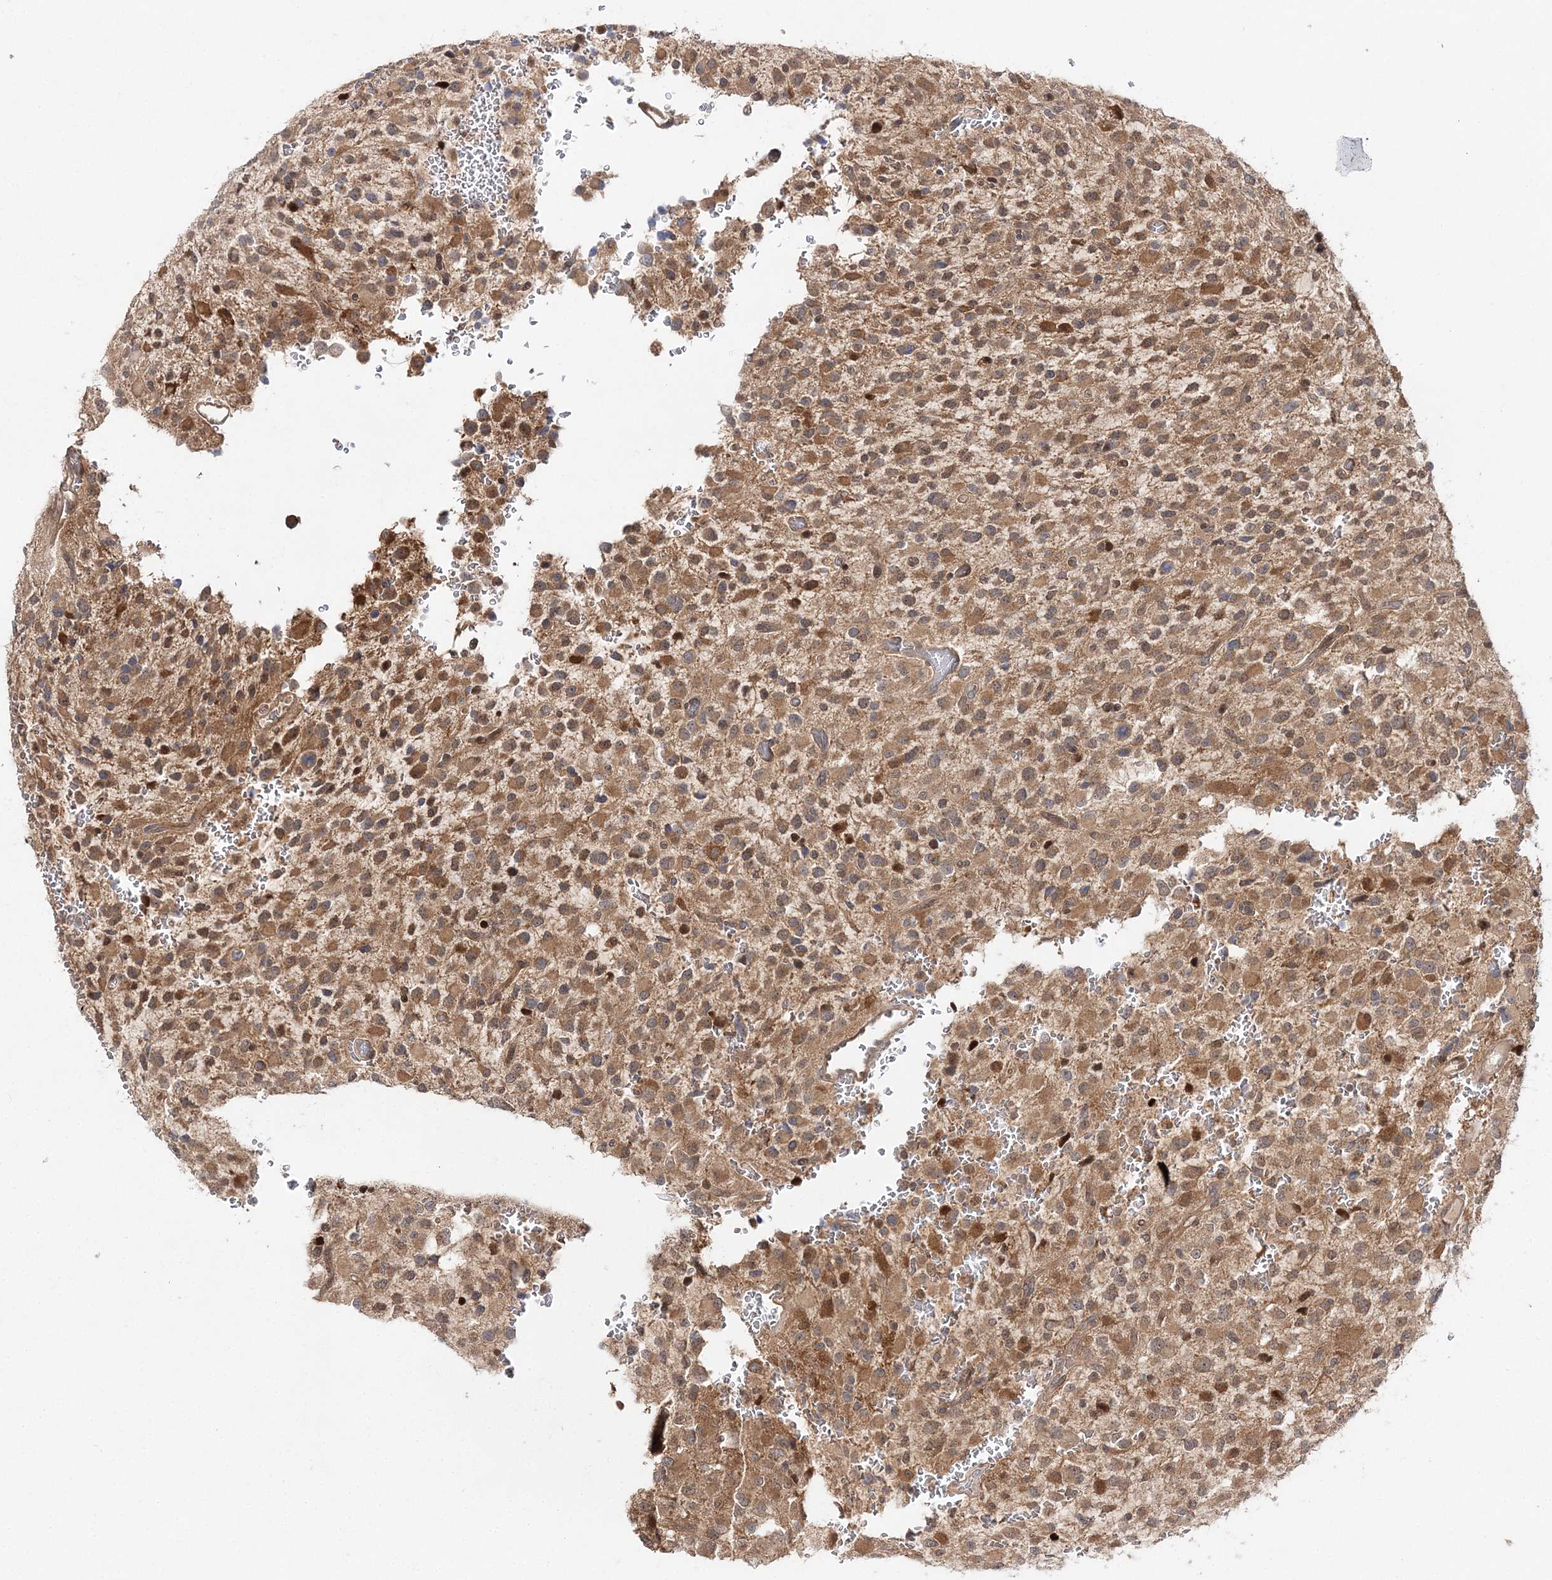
{"staining": {"intensity": "moderate", "quantity": ">75%", "location": "cytoplasmic/membranous"}, "tissue": "glioma", "cell_type": "Tumor cells", "image_type": "cancer", "snomed": [{"axis": "morphology", "description": "Glioma, malignant, High grade"}, {"axis": "topography", "description": "Brain"}], "caption": "Immunohistochemical staining of human glioma shows medium levels of moderate cytoplasmic/membranous expression in about >75% of tumor cells. Immunohistochemistry stains the protein of interest in brown and the nuclei are stained blue.", "gene": "NIF3L1", "patient": {"sex": "male", "age": 34}}